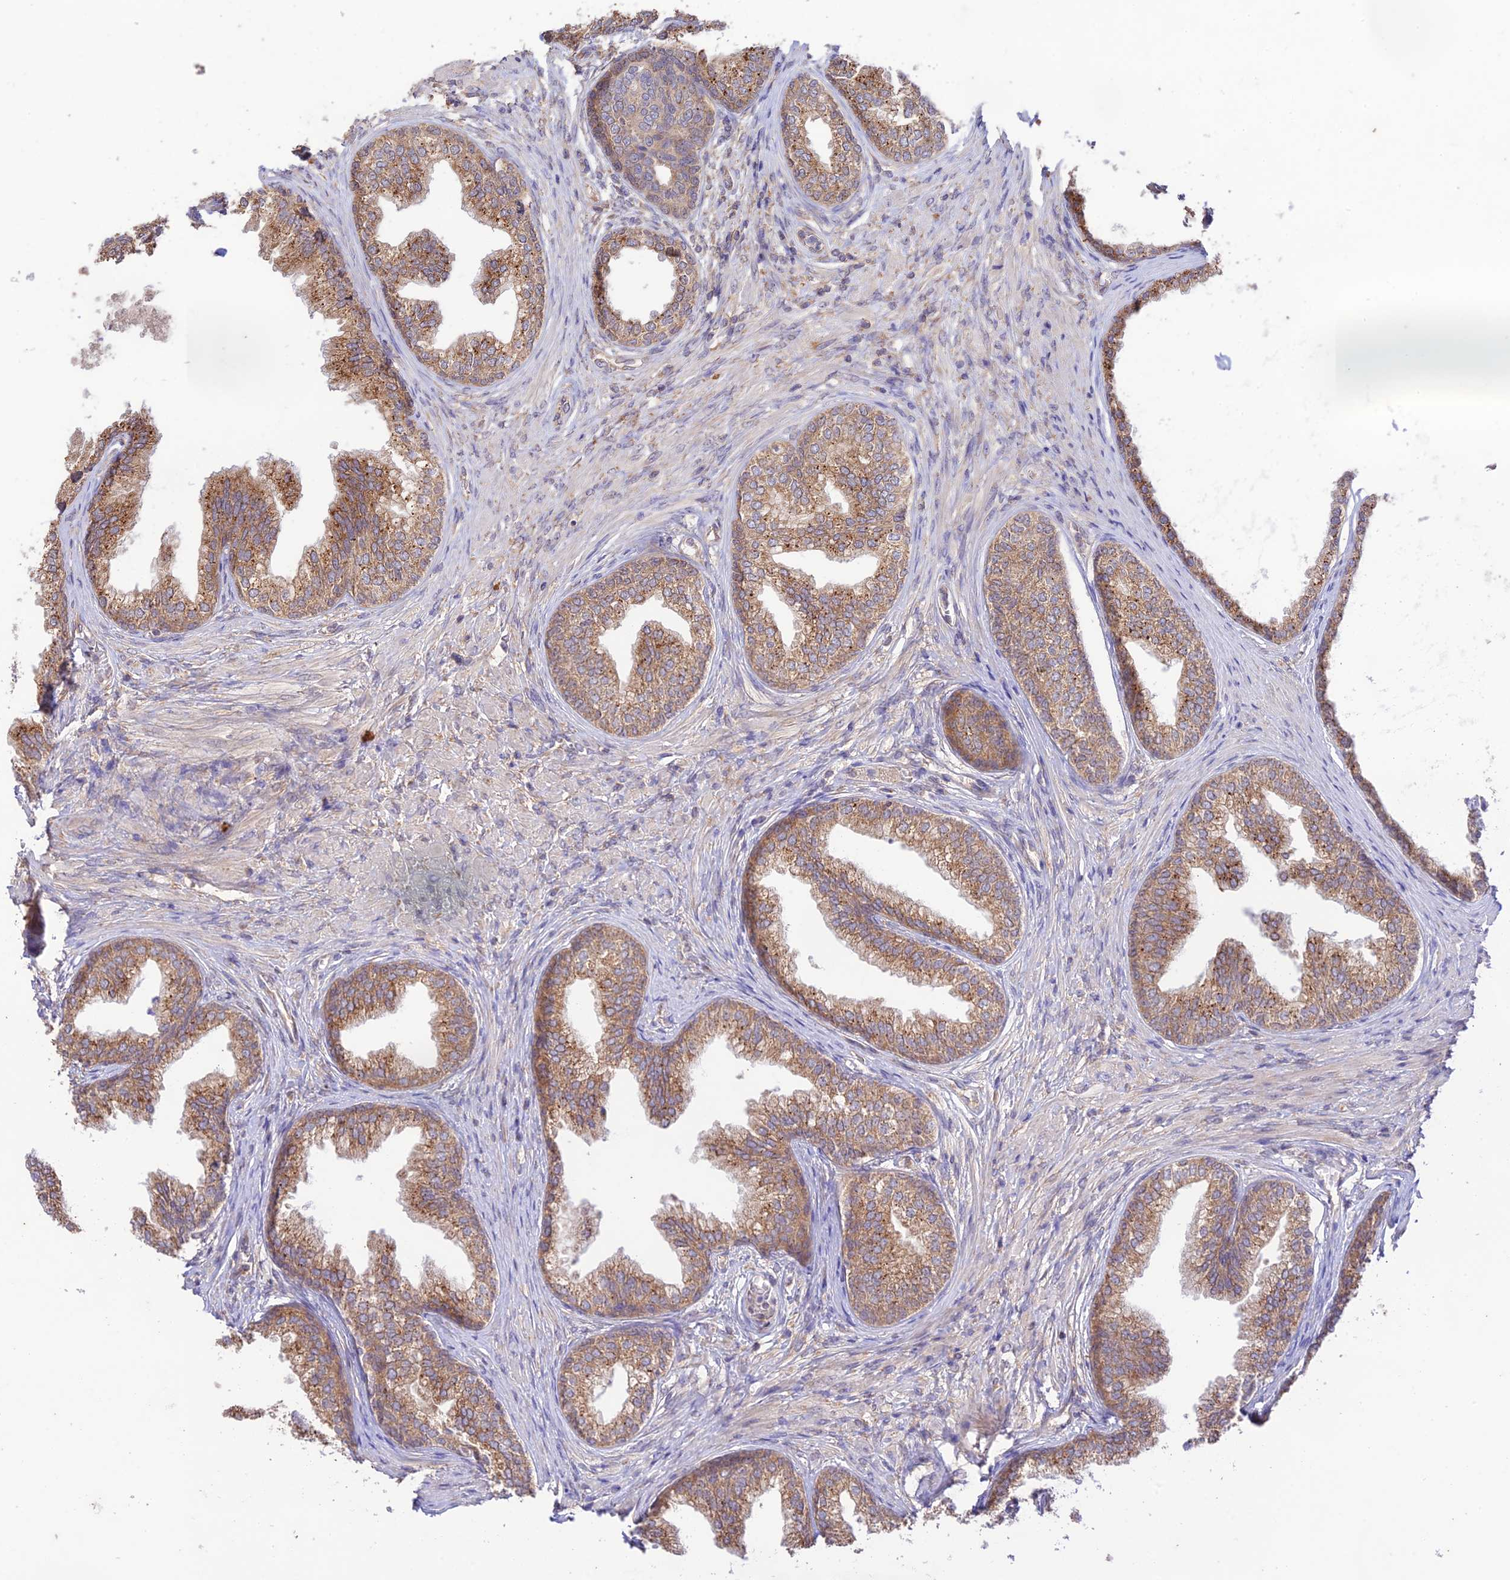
{"staining": {"intensity": "moderate", "quantity": ">75%", "location": "cytoplasmic/membranous"}, "tissue": "prostate", "cell_type": "Glandular cells", "image_type": "normal", "snomed": [{"axis": "morphology", "description": "Normal tissue, NOS"}, {"axis": "topography", "description": "Prostate"}], "caption": "Immunohistochemical staining of unremarkable prostate reveals >75% levels of moderate cytoplasmic/membranous protein expression in approximately >75% of glandular cells.", "gene": "TMEM259", "patient": {"sex": "male", "age": 76}}